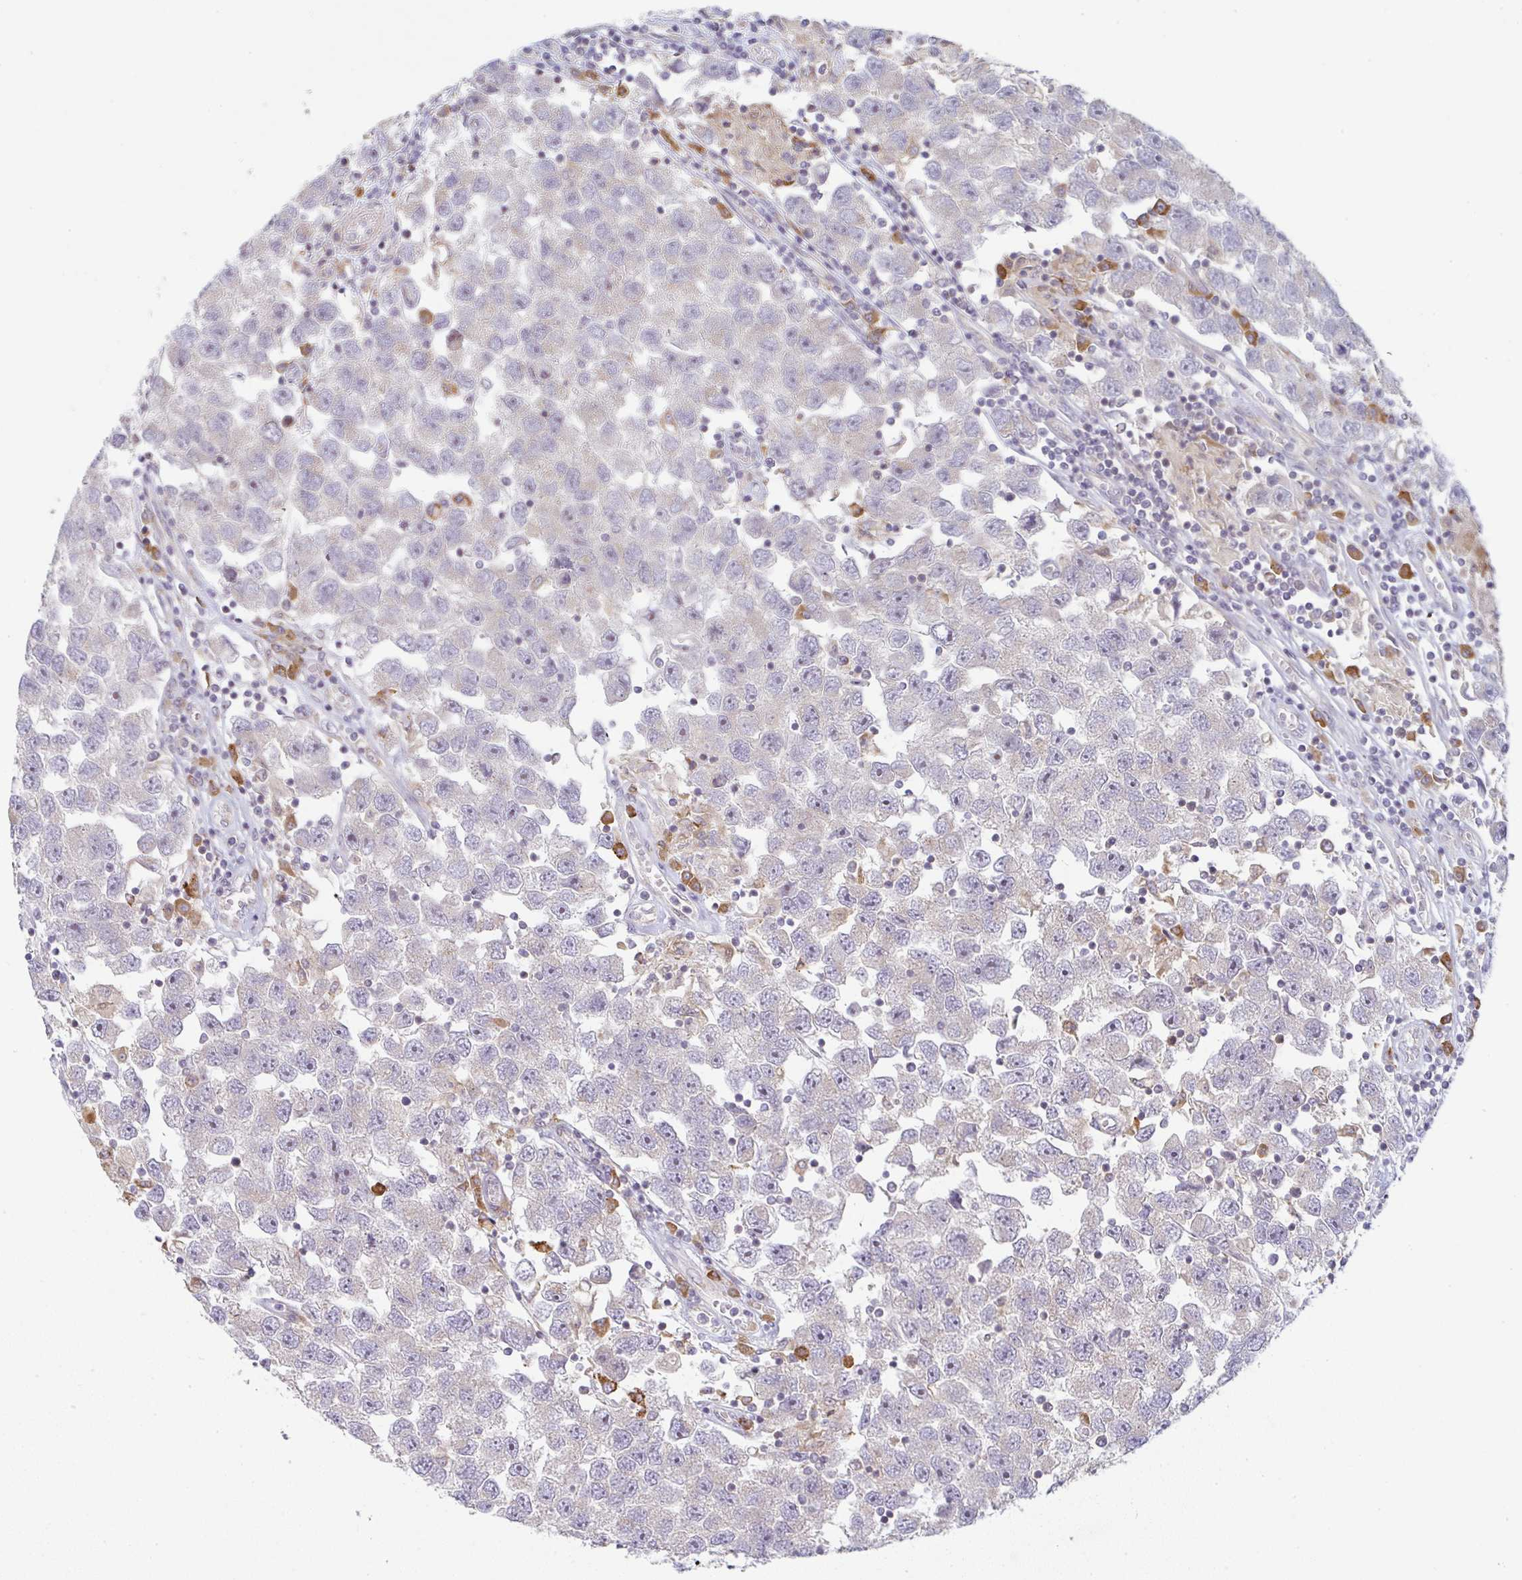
{"staining": {"intensity": "negative", "quantity": "none", "location": "none"}, "tissue": "testis cancer", "cell_type": "Tumor cells", "image_type": "cancer", "snomed": [{"axis": "morphology", "description": "Seminoma, NOS"}, {"axis": "topography", "description": "Testis"}], "caption": "High power microscopy photomicrograph of an immunohistochemistry (IHC) photomicrograph of testis cancer (seminoma), revealing no significant expression in tumor cells.", "gene": "MOB1A", "patient": {"sex": "male", "age": 26}}